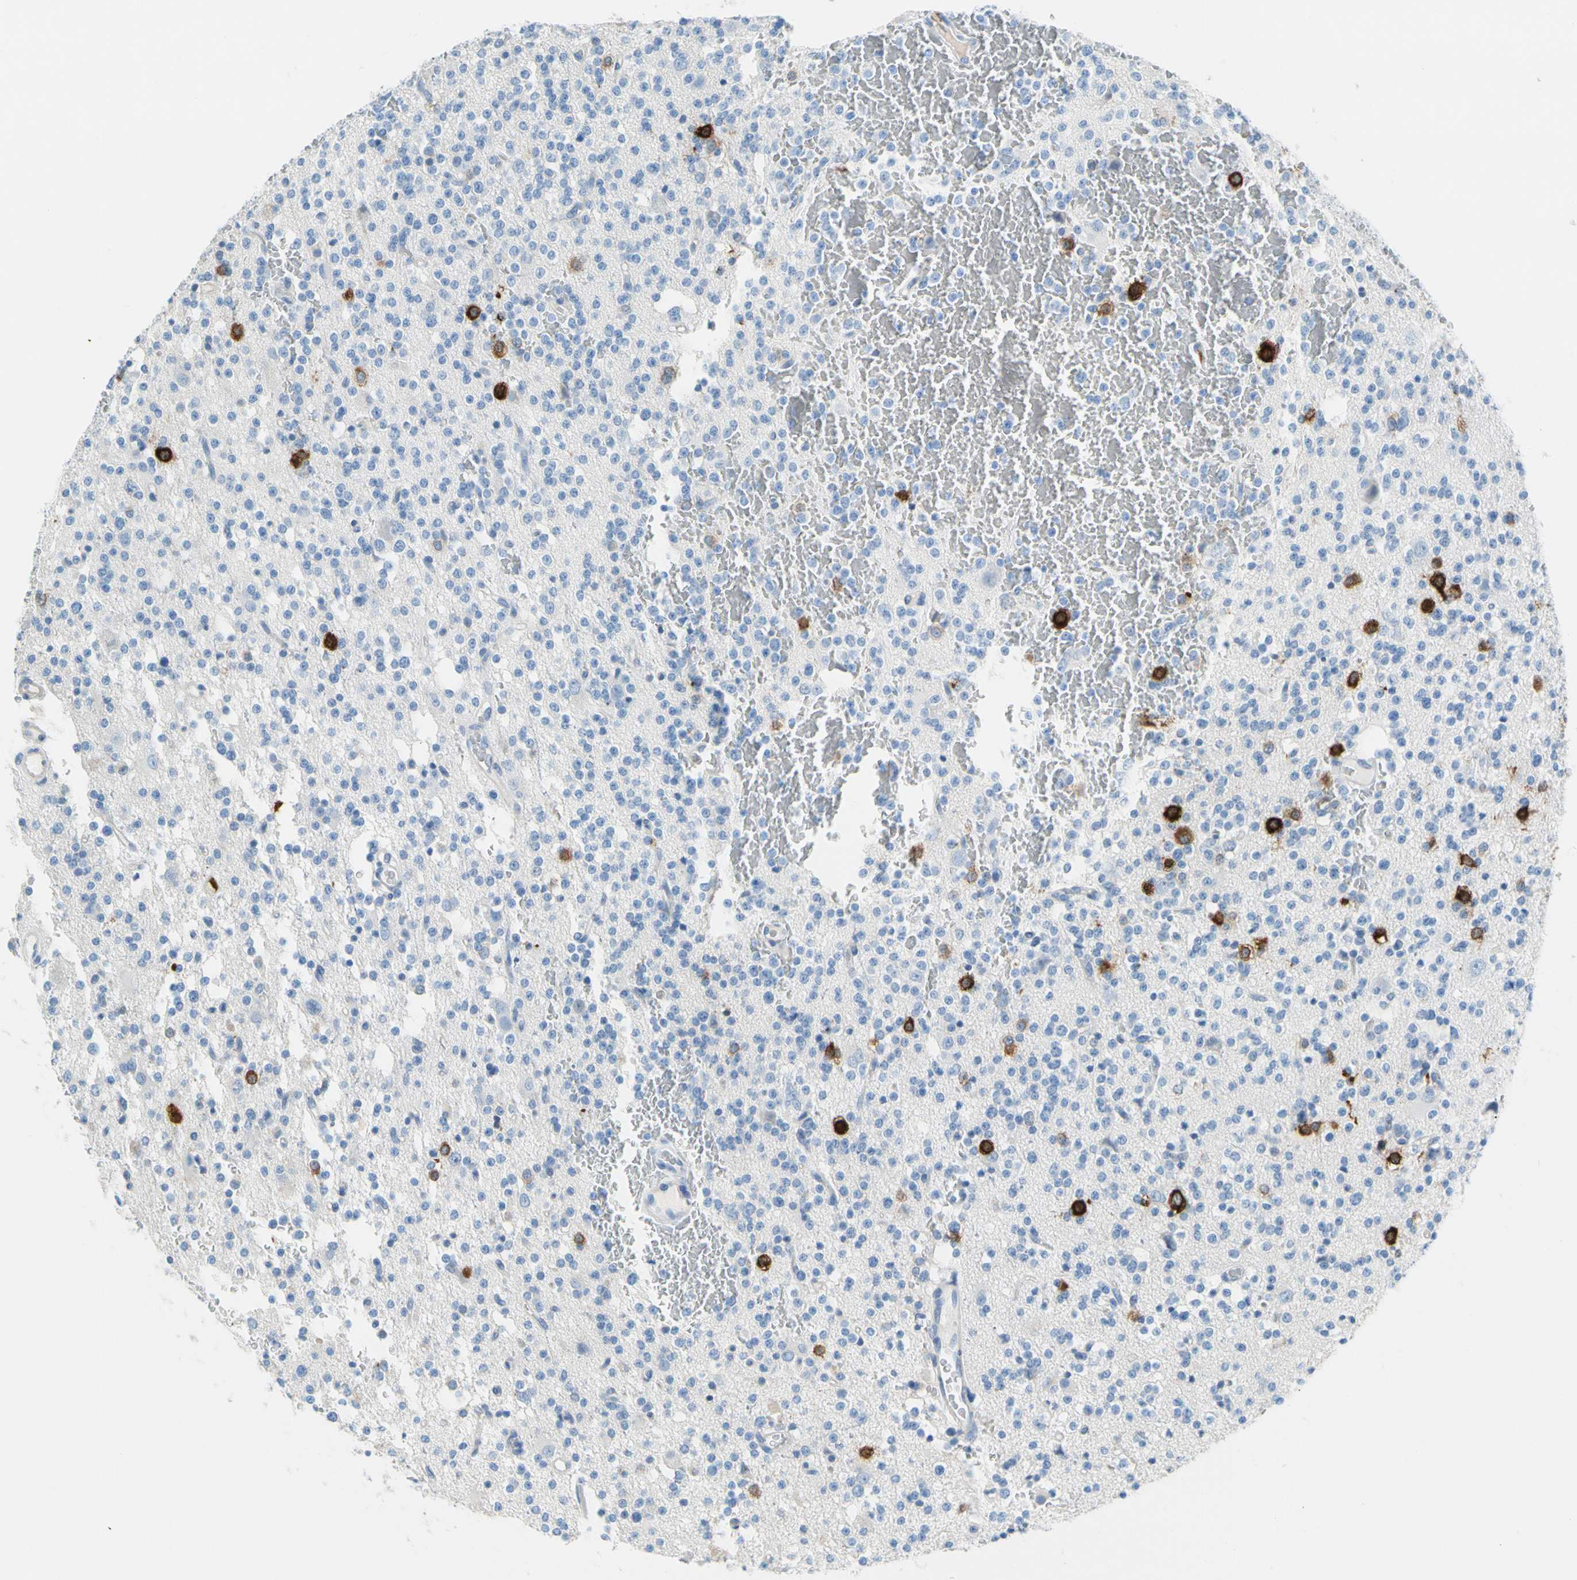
{"staining": {"intensity": "strong", "quantity": "<25%", "location": "cytoplasmic/membranous"}, "tissue": "glioma", "cell_type": "Tumor cells", "image_type": "cancer", "snomed": [{"axis": "morphology", "description": "Glioma, malignant, High grade"}, {"axis": "topography", "description": "Brain"}], "caption": "Immunohistochemistry (DAB (3,3'-diaminobenzidine)) staining of human glioma shows strong cytoplasmic/membranous protein positivity in about <25% of tumor cells.", "gene": "TACC3", "patient": {"sex": "male", "age": 47}}